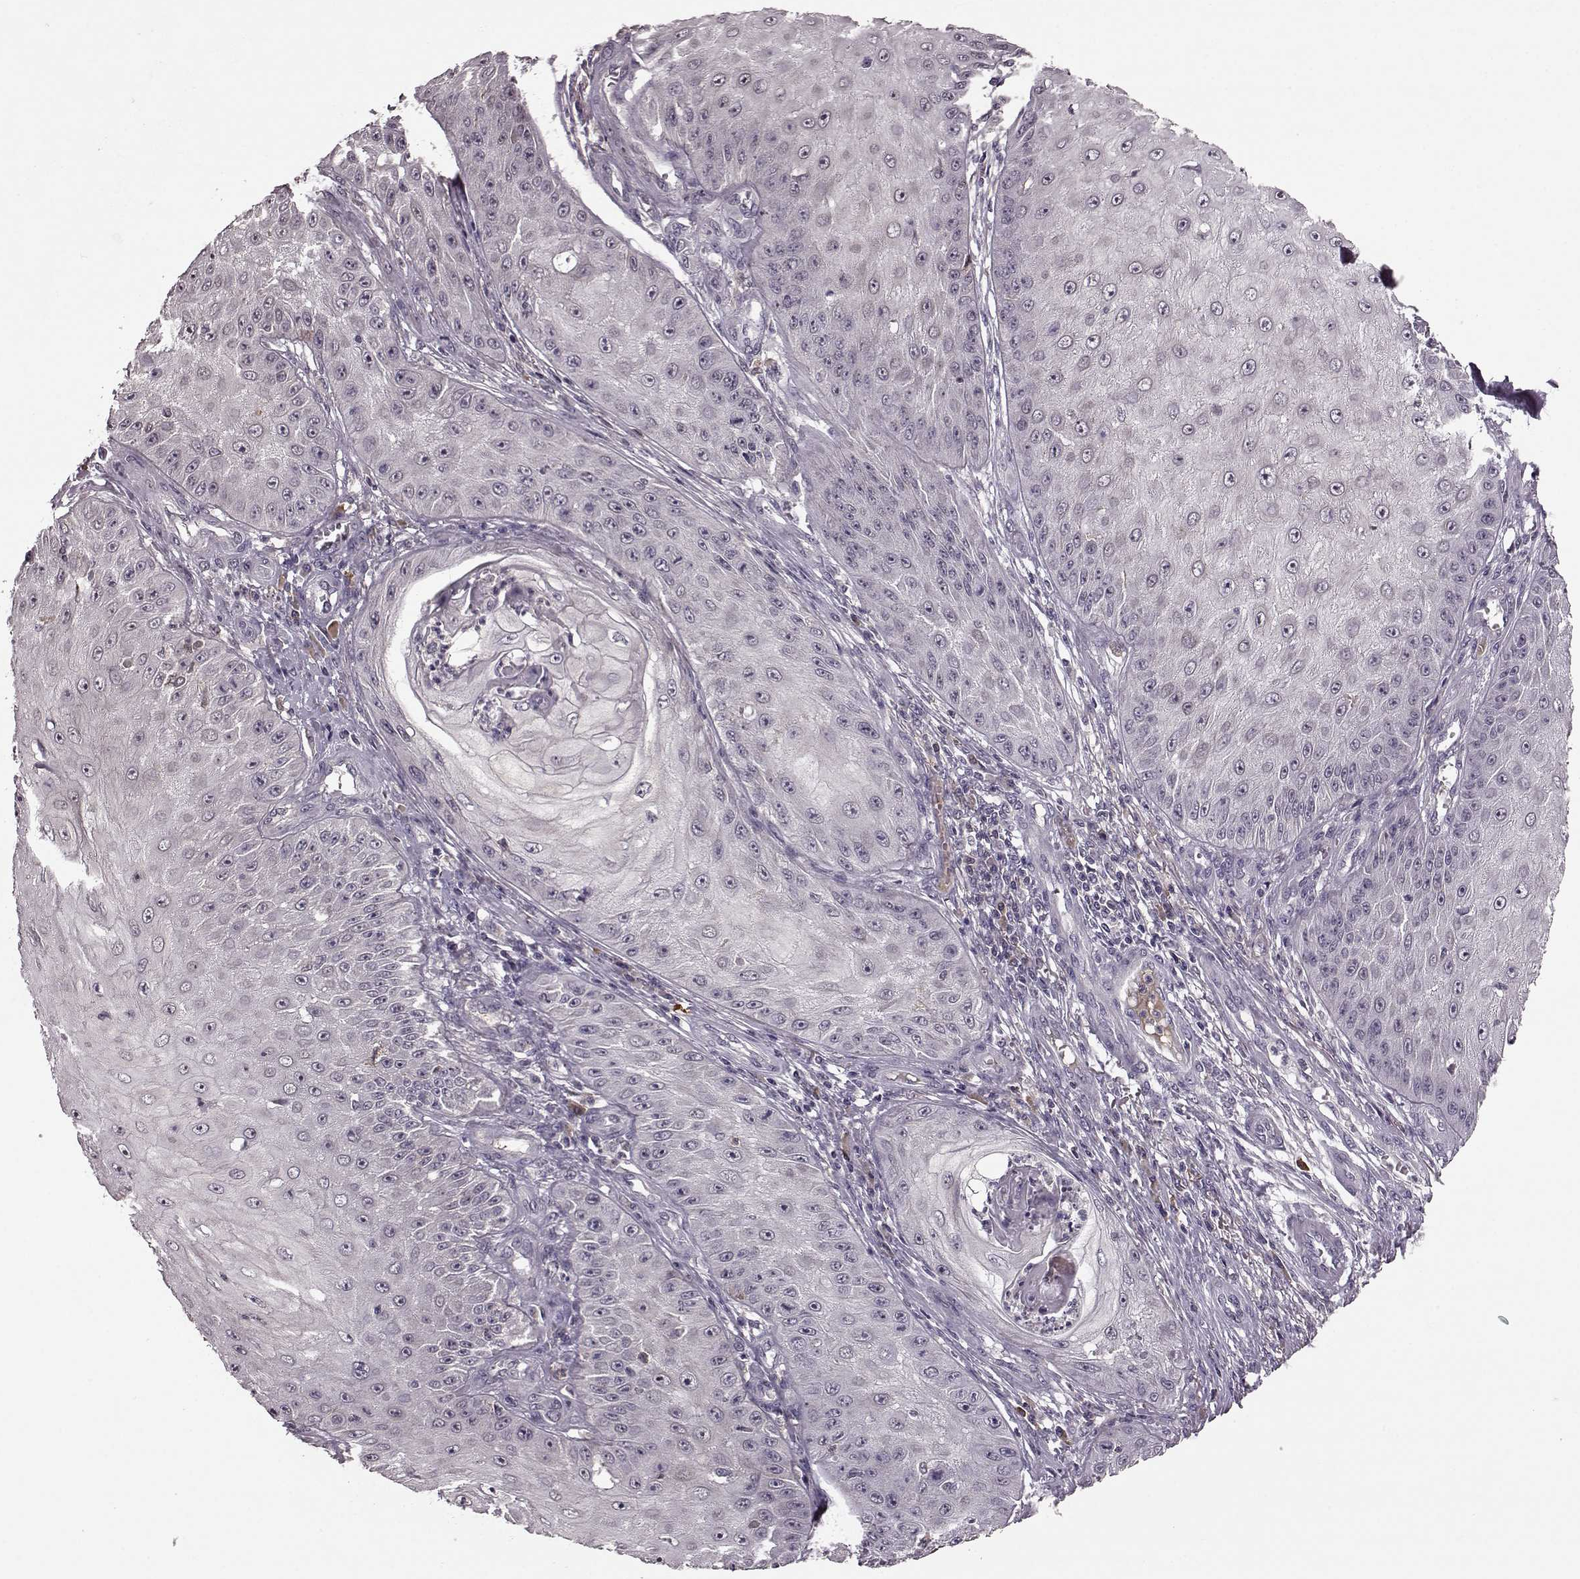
{"staining": {"intensity": "negative", "quantity": "none", "location": "none"}, "tissue": "skin cancer", "cell_type": "Tumor cells", "image_type": "cancer", "snomed": [{"axis": "morphology", "description": "Squamous cell carcinoma, NOS"}, {"axis": "topography", "description": "Skin"}], "caption": "High magnification brightfield microscopy of skin squamous cell carcinoma stained with DAB (brown) and counterstained with hematoxylin (blue): tumor cells show no significant expression.", "gene": "NRL", "patient": {"sex": "male", "age": 70}}